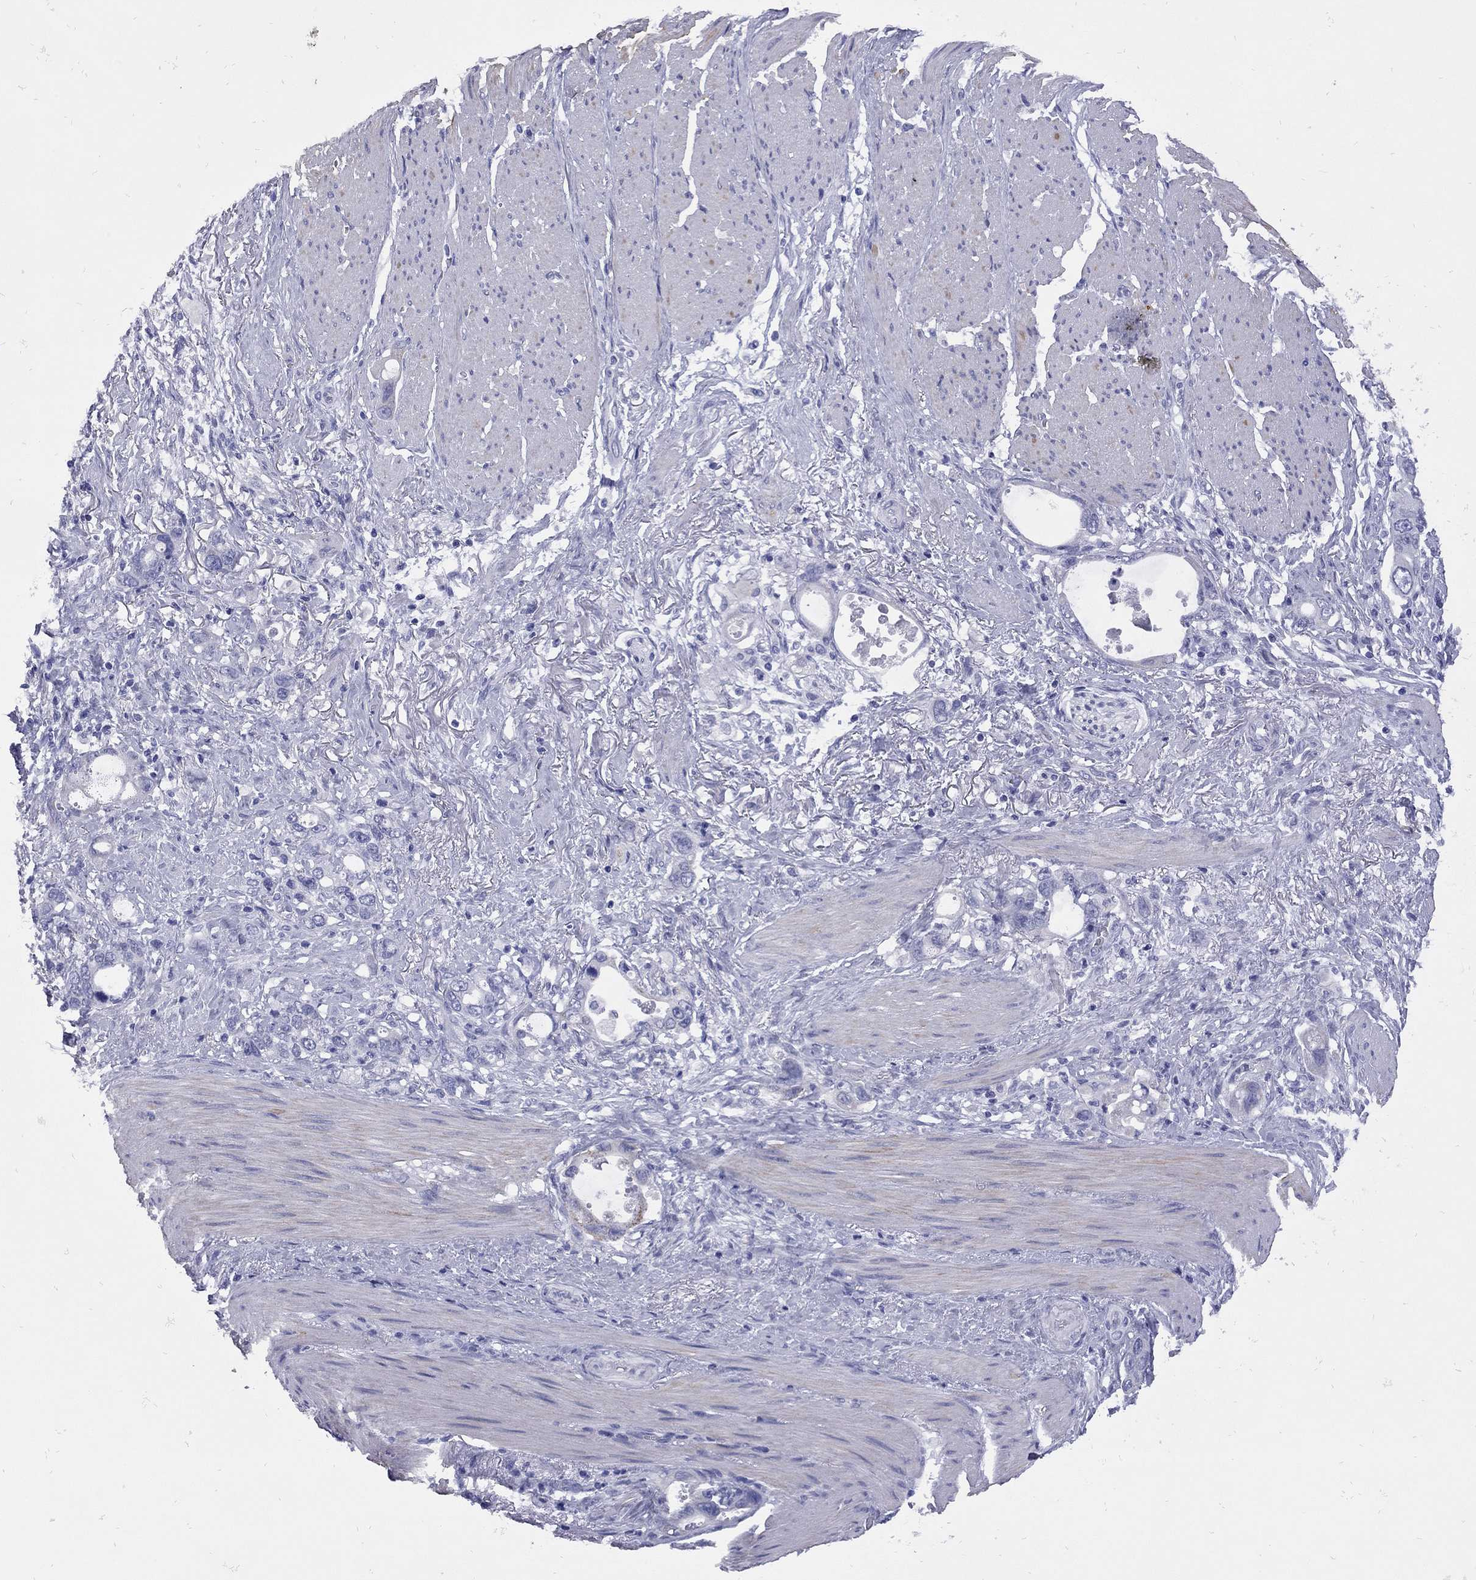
{"staining": {"intensity": "negative", "quantity": "none", "location": "none"}, "tissue": "stomach cancer", "cell_type": "Tumor cells", "image_type": "cancer", "snomed": [{"axis": "morphology", "description": "Adenocarcinoma, NOS"}, {"axis": "topography", "description": "Stomach, upper"}], "caption": "A histopathology image of adenocarcinoma (stomach) stained for a protein exhibits no brown staining in tumor cells.", "gene": "EPPIN", "patient": {"sex": "male", "age": 74}}